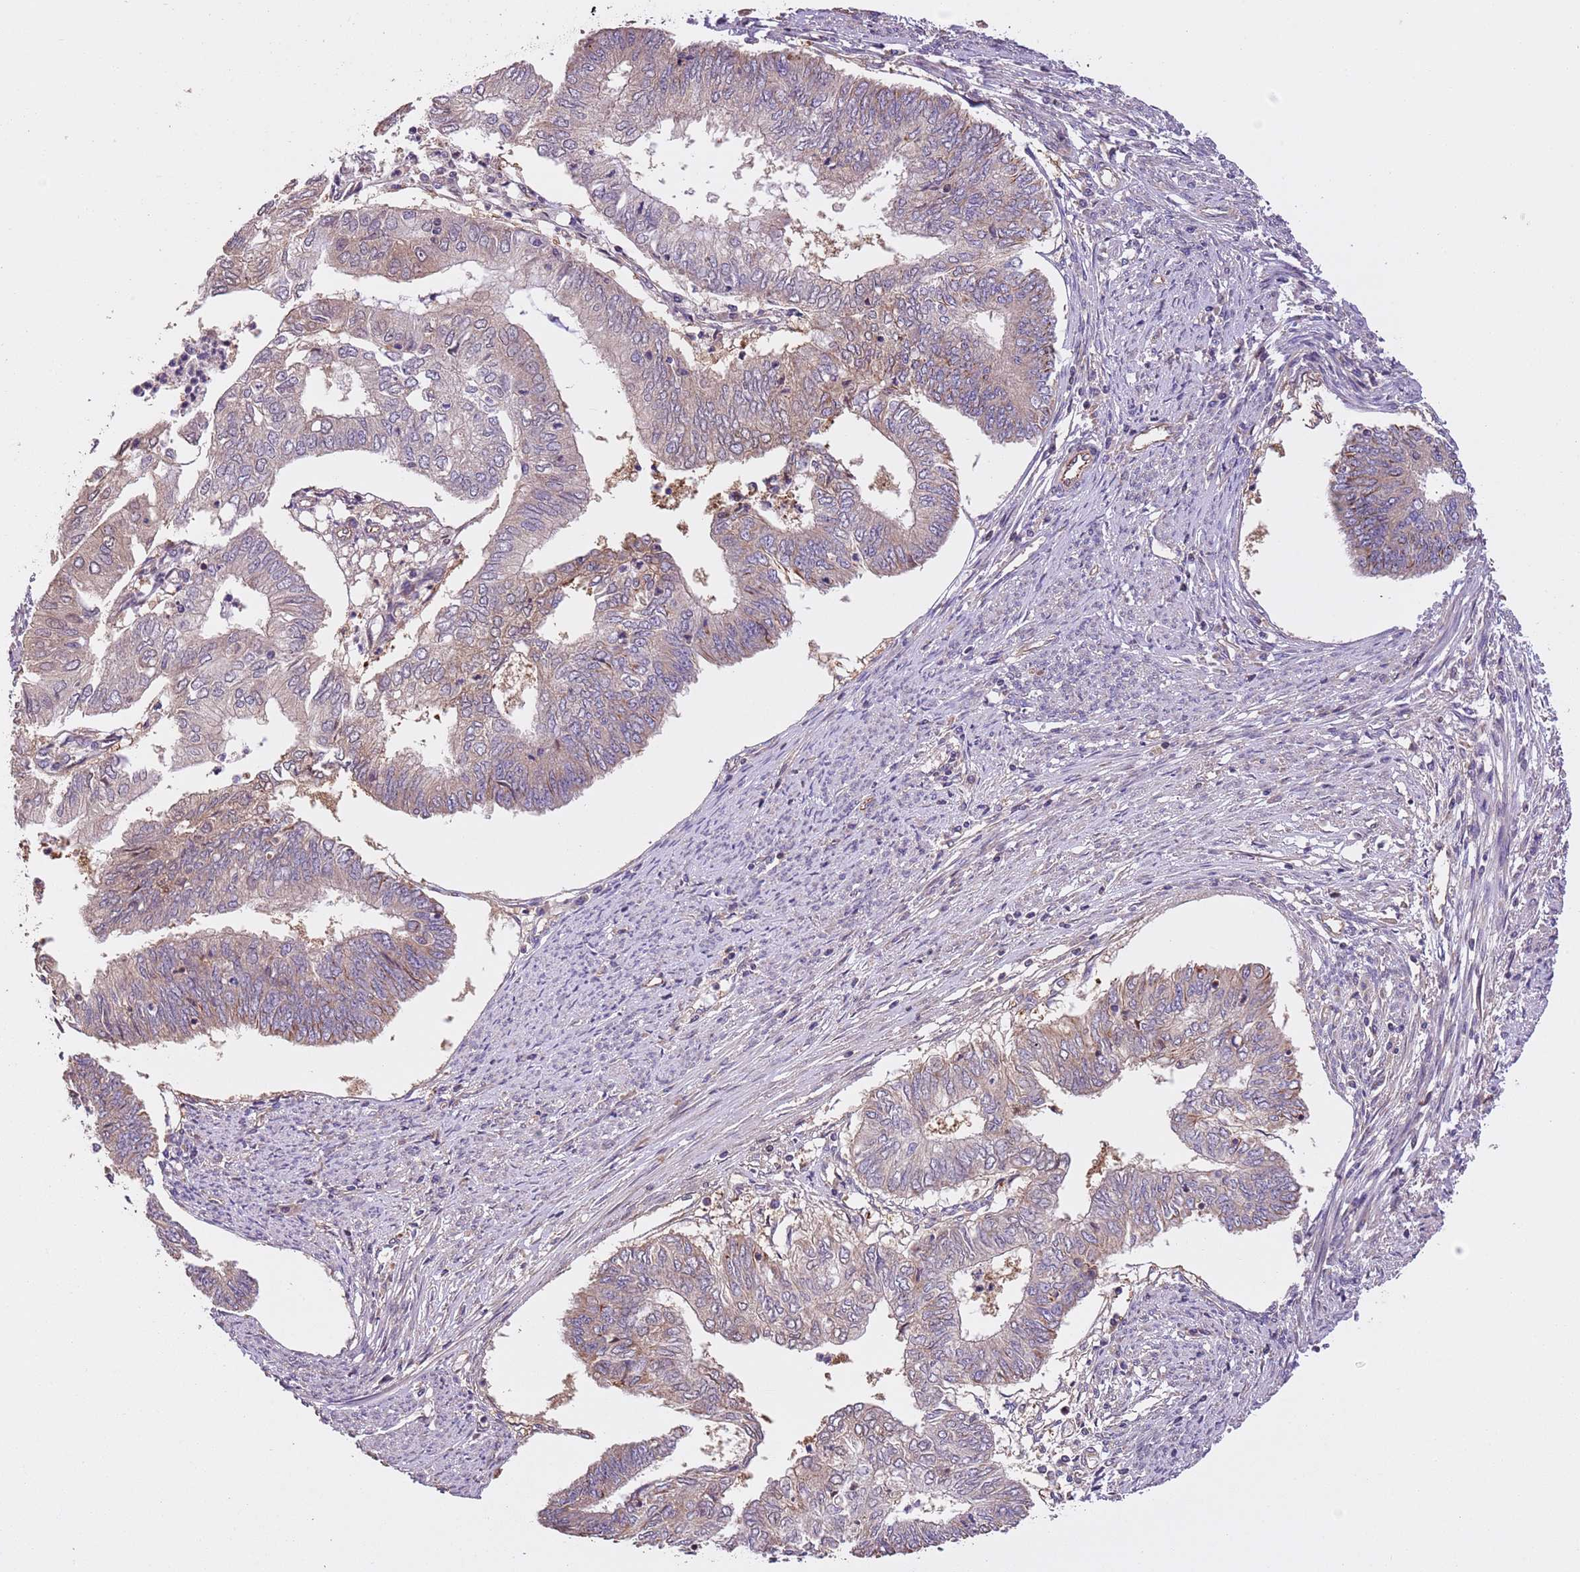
{"staining": {"intensity": "weak", "quantity": "25%-75%", "location": "cytoplasmic/membranous"}, "tissue": "endometrial cancer", "cell_type": "Tumor cells", "image_type": "cancer", "snomed": [{"axis": "morphology", "description": "Adenocarcinoma, NOS"}, {"axis": "topography", "description": "Endometrium"}], "caption": "The photomicrograph demonstrates staining of endometrial cancer, revealing weak cytoplasmic/membranous protein expression (brown color) within tumor cells.", "gene": "FAM89B", "patient": {"sex": "female", "age": 68}}